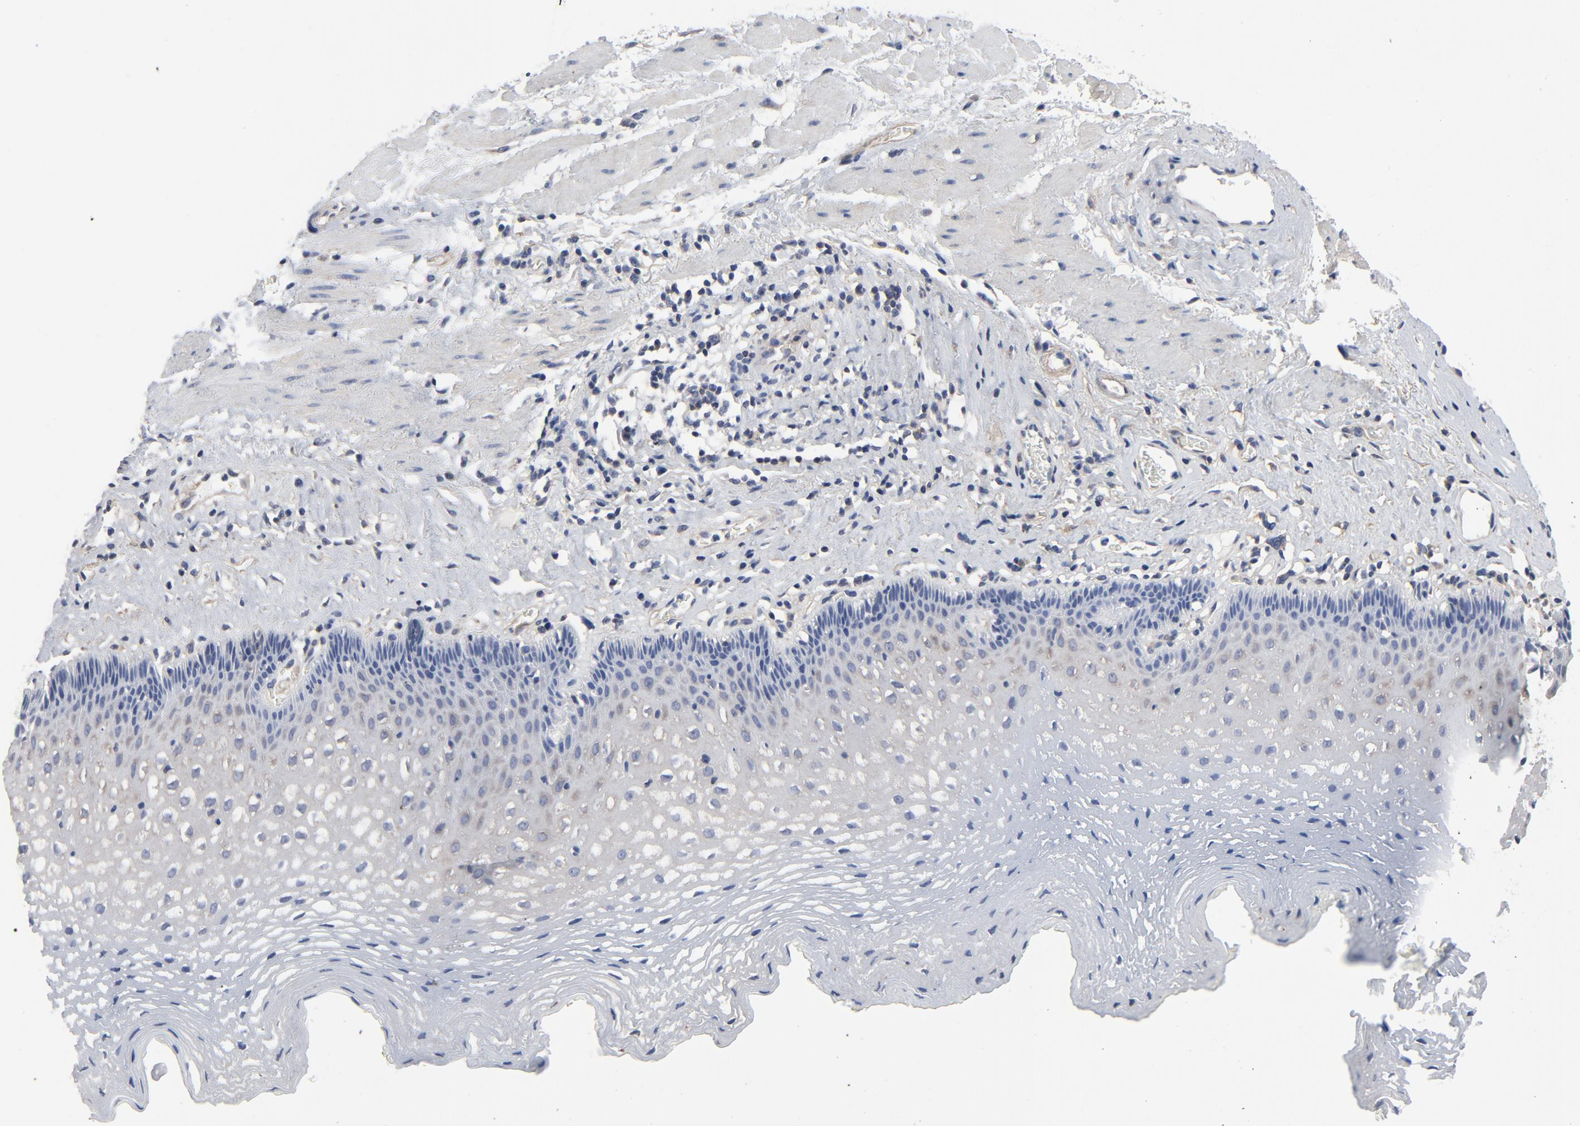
{"staining": {"intensity": "moderate", "quantity": "<25%", "location": "cytoplasmic/membranous"}, "tissue": "esophagus", "cell_type": "Squamous epithelial cells", "image_type": "normal", "snomed": [{"axis": "morphology", "description": "Normal tissue, NOS"}, {"axis": "topography", "description": "Esophagus"}], "caption": "Esophagus stained with immunohistochemistry displays moderate cytoplasmic/membranous staining in approximately <25% of squamous epithelial cells. (brown staining indicates protein expression, while blue staining denotes nuclei).", "gene": "DYNLT3", "patient": {"sex": "female", "age": 70}}